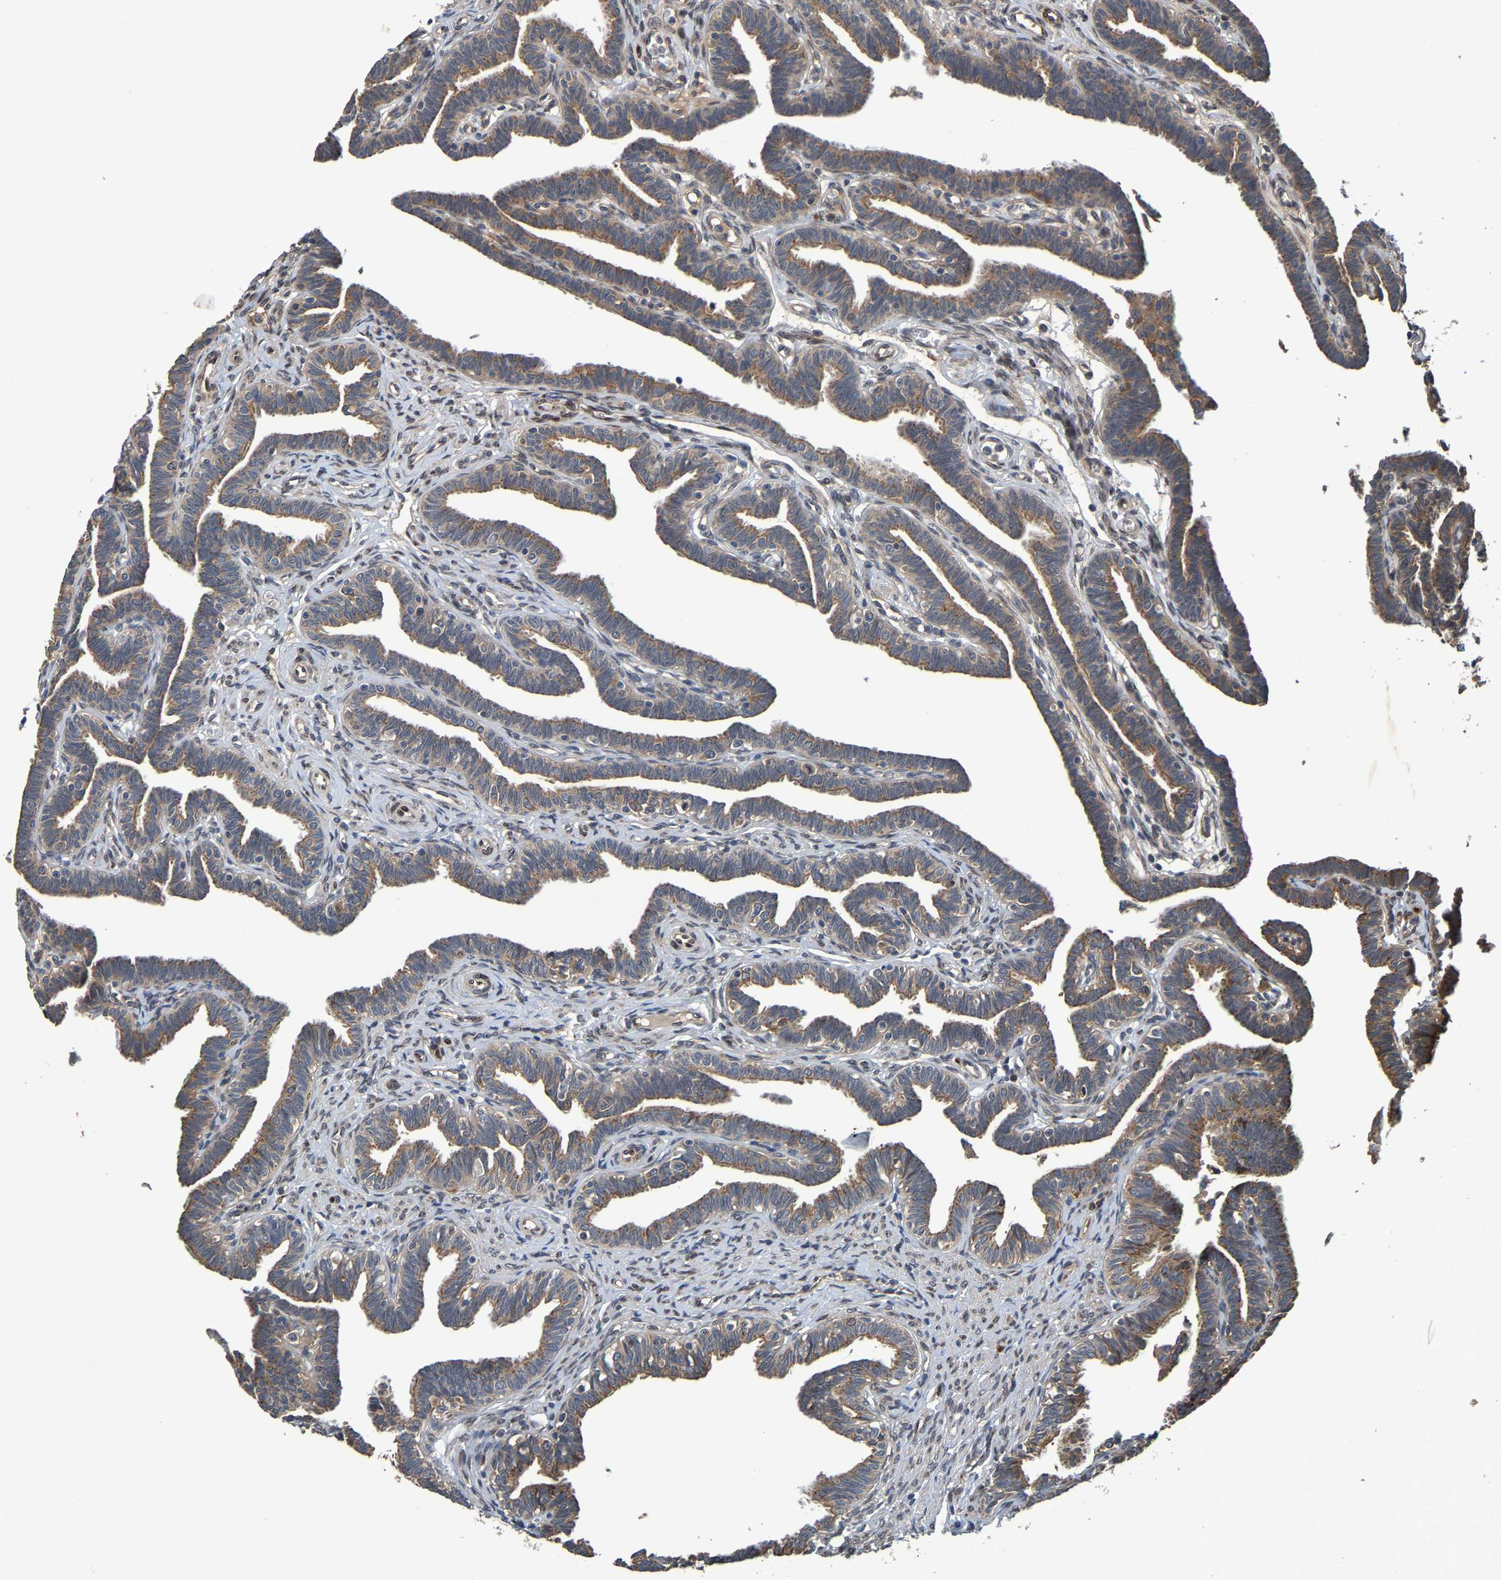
{"staining": {"intensity": "weak", "quantity": "25%-75%", "location": "cytoplasmic/membranous"}, "tissue": "fallopian tube", "cell_type": "Glandular cells", "image_type": "normal", "snomed": [{"axis": "morphology", "description": "Normal tissue, NOS"}, {"axis": "topography", "description": "Fallopian tube"}, {"axis": "topography", "description": "Ovary"}], "caption": "Glandular cells display low levels of weak cytoplasmic/membranous positivity in approximately 25%-75% of cells in unremarkable fallopian tube.", "gene": "MACC1", "patient": {"sex": "female", "age": 23}}